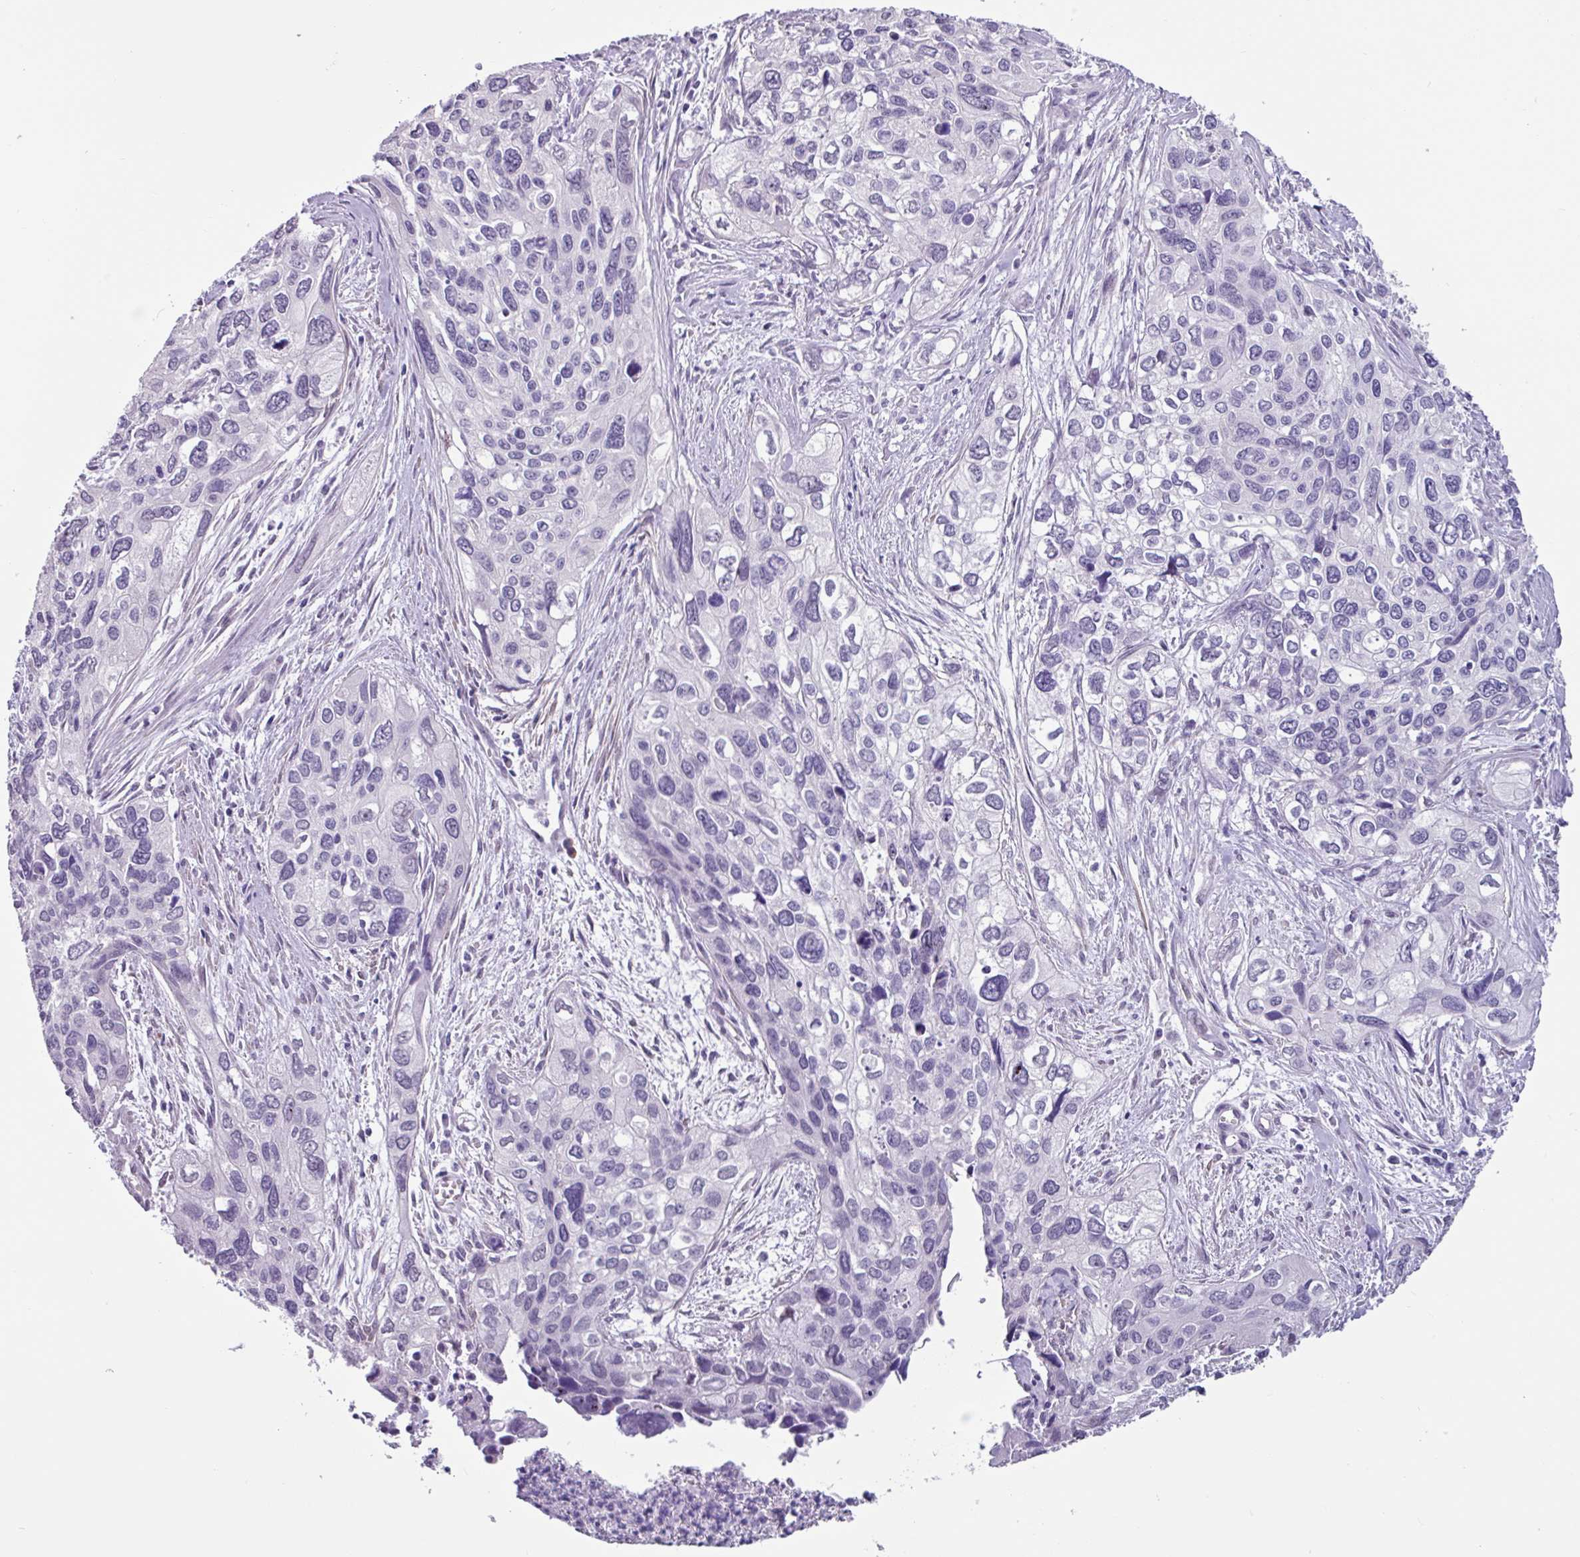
{"staining": {"intensity": "negative", "quantity": "none", "location": "none"}, "tissue": "cervical cancer", "cell_type": "Tumor cells", "image_type": "cancer", "snomed": [{"axis": "morphology", "description": "Squamous cell carcinoma, NOS"}, {"axis": "topography", "description": "Cervix"}], "caption": "Cervical squamous cell carcinoma stained for a protein using immunohistochemistry shows no positivity tumor cells.", "gene": "OTX1", "patient": {"sex": "female", "age": 55}}